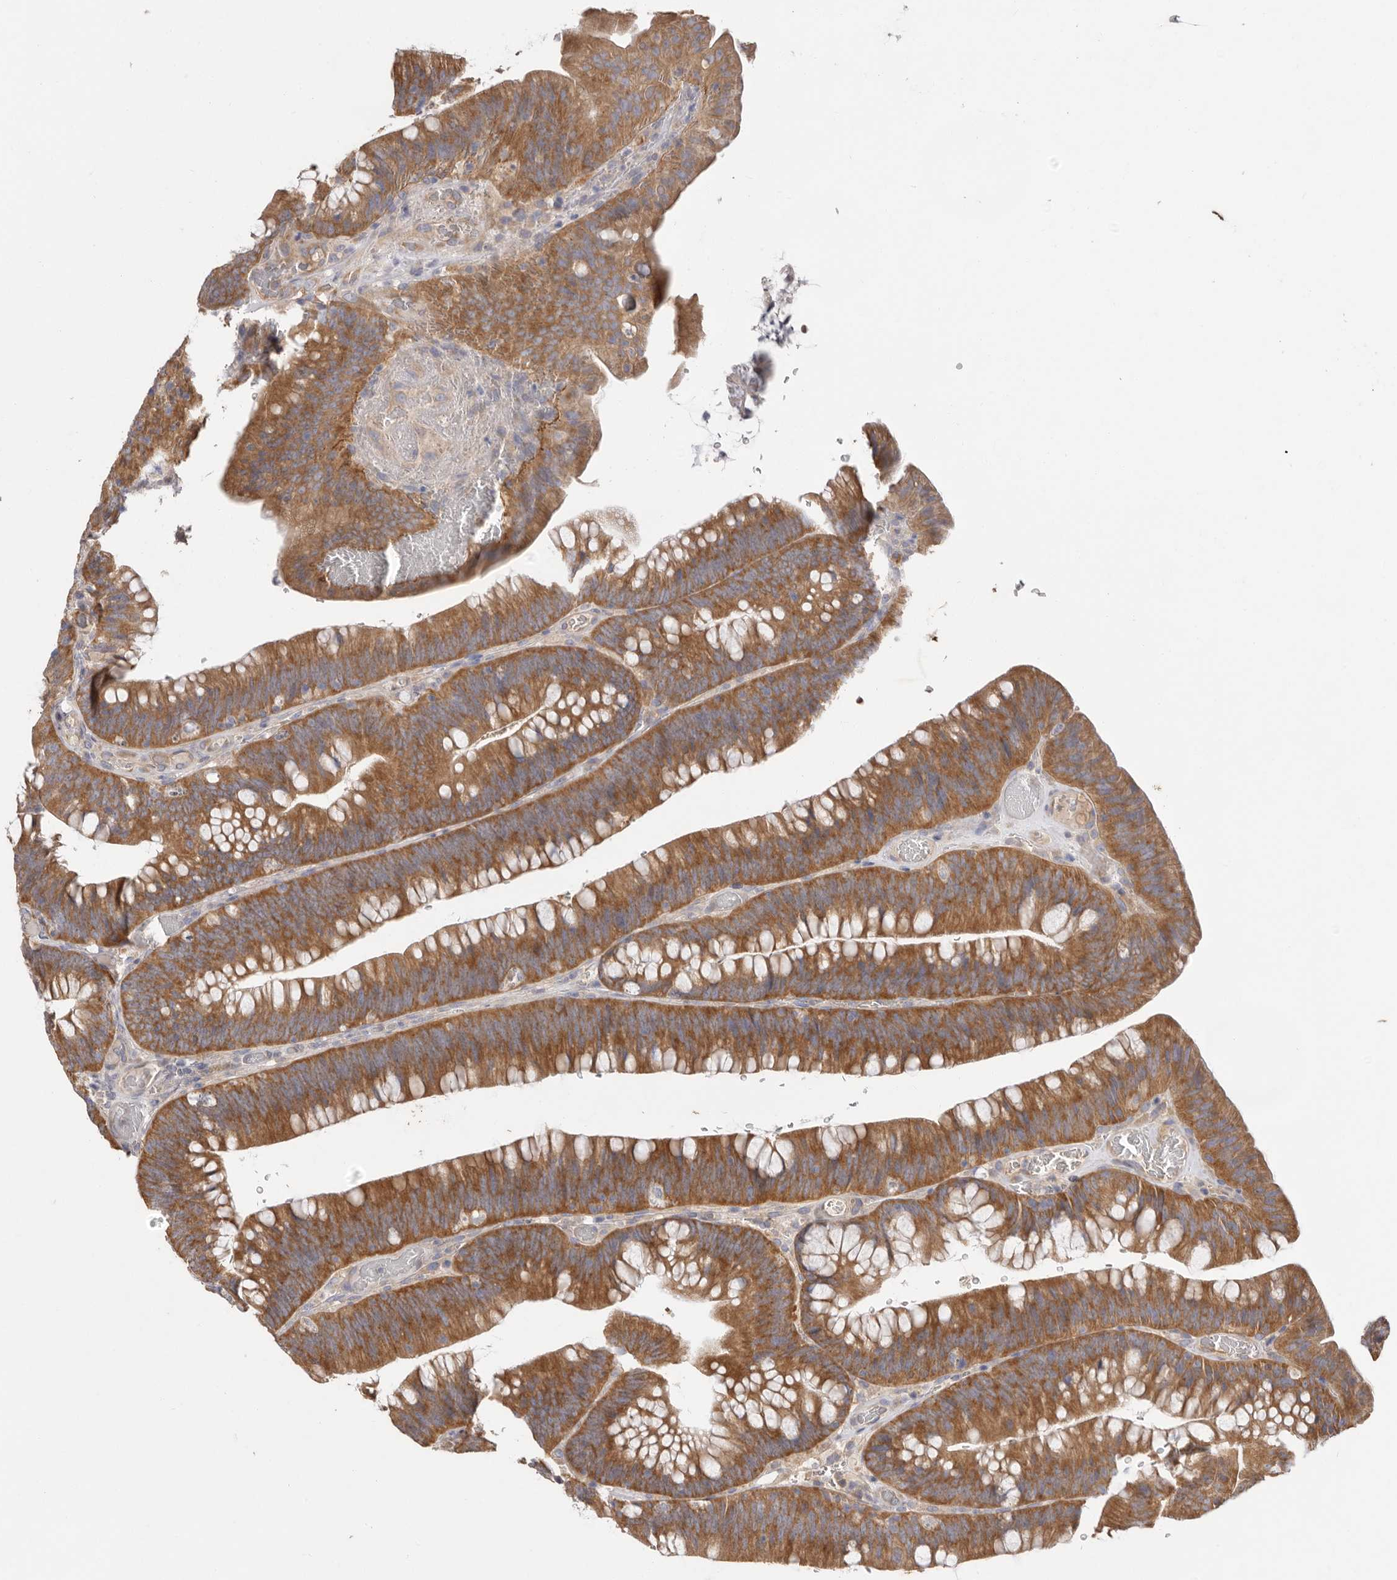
{"staining": {"intensity": "moderate", "quantity": ">75%", "location": "cytoplasmic/membranous"}, "tissue": "colorectal cancer", "cell_type": "Tumor cells", "image_type": "cancer", "snomed": [{"axis": "morphology", "description": "Normal tissue, NOS"}, {"axis": "topography", "description": "Colon"}], "caption": "Protein expression analysis of colorectal cancer displays moderate cytoplasmic/membranous expression in about >75% of tumor cells. The staining was performed using DAB (3,3'-diaminobenzidine) to visualize the protein expression in brown, while the nuclei were stained in blue with hematoxylin (Magnification: 20x).", "gene": "FAM167B", "patient": {"sex": "female", "age": 82}}